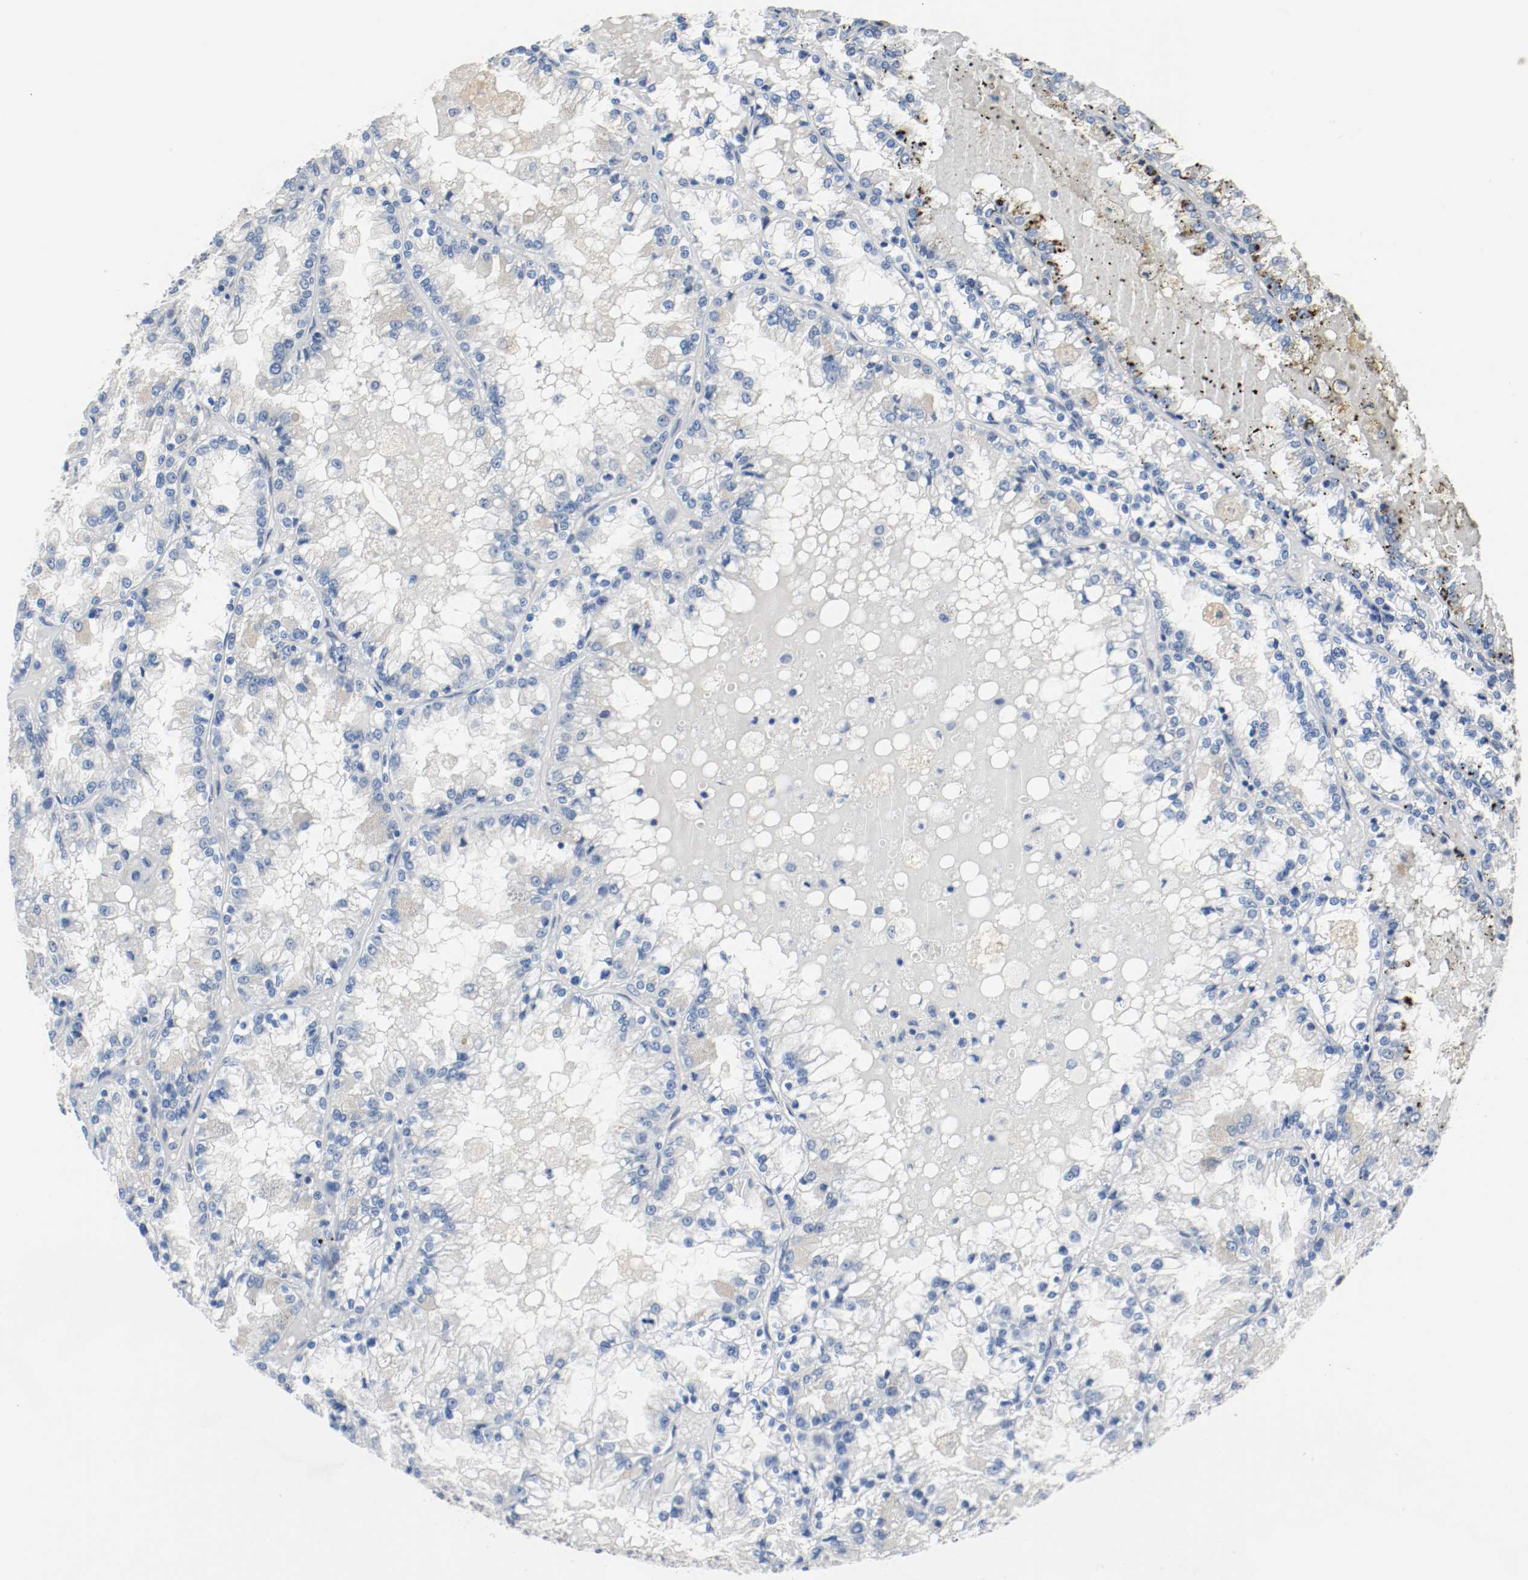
{"staining": {"intensity": "negative", "quantity": "none", "location": "none"}, "tissue": "renal cancer", "cell_type": "Tumor cells", "image_type": "cancer", "snomed": [{"axis": "morphology", "description": "Adenocarcinoma, NOS"}, {"axis": "topography", "description": "Kidney"}], "caption": "Immunohistochemical staining of adenocarcinoma (renal) demonstrates no significant positivity in tumor cells. (Stains: DAB IHC with hematoxylin counter stain, Microscopy: brightfield microscopy at high magnification).", "gene": "ASH1L", "patient": {"sex": "female", "age": 56}}